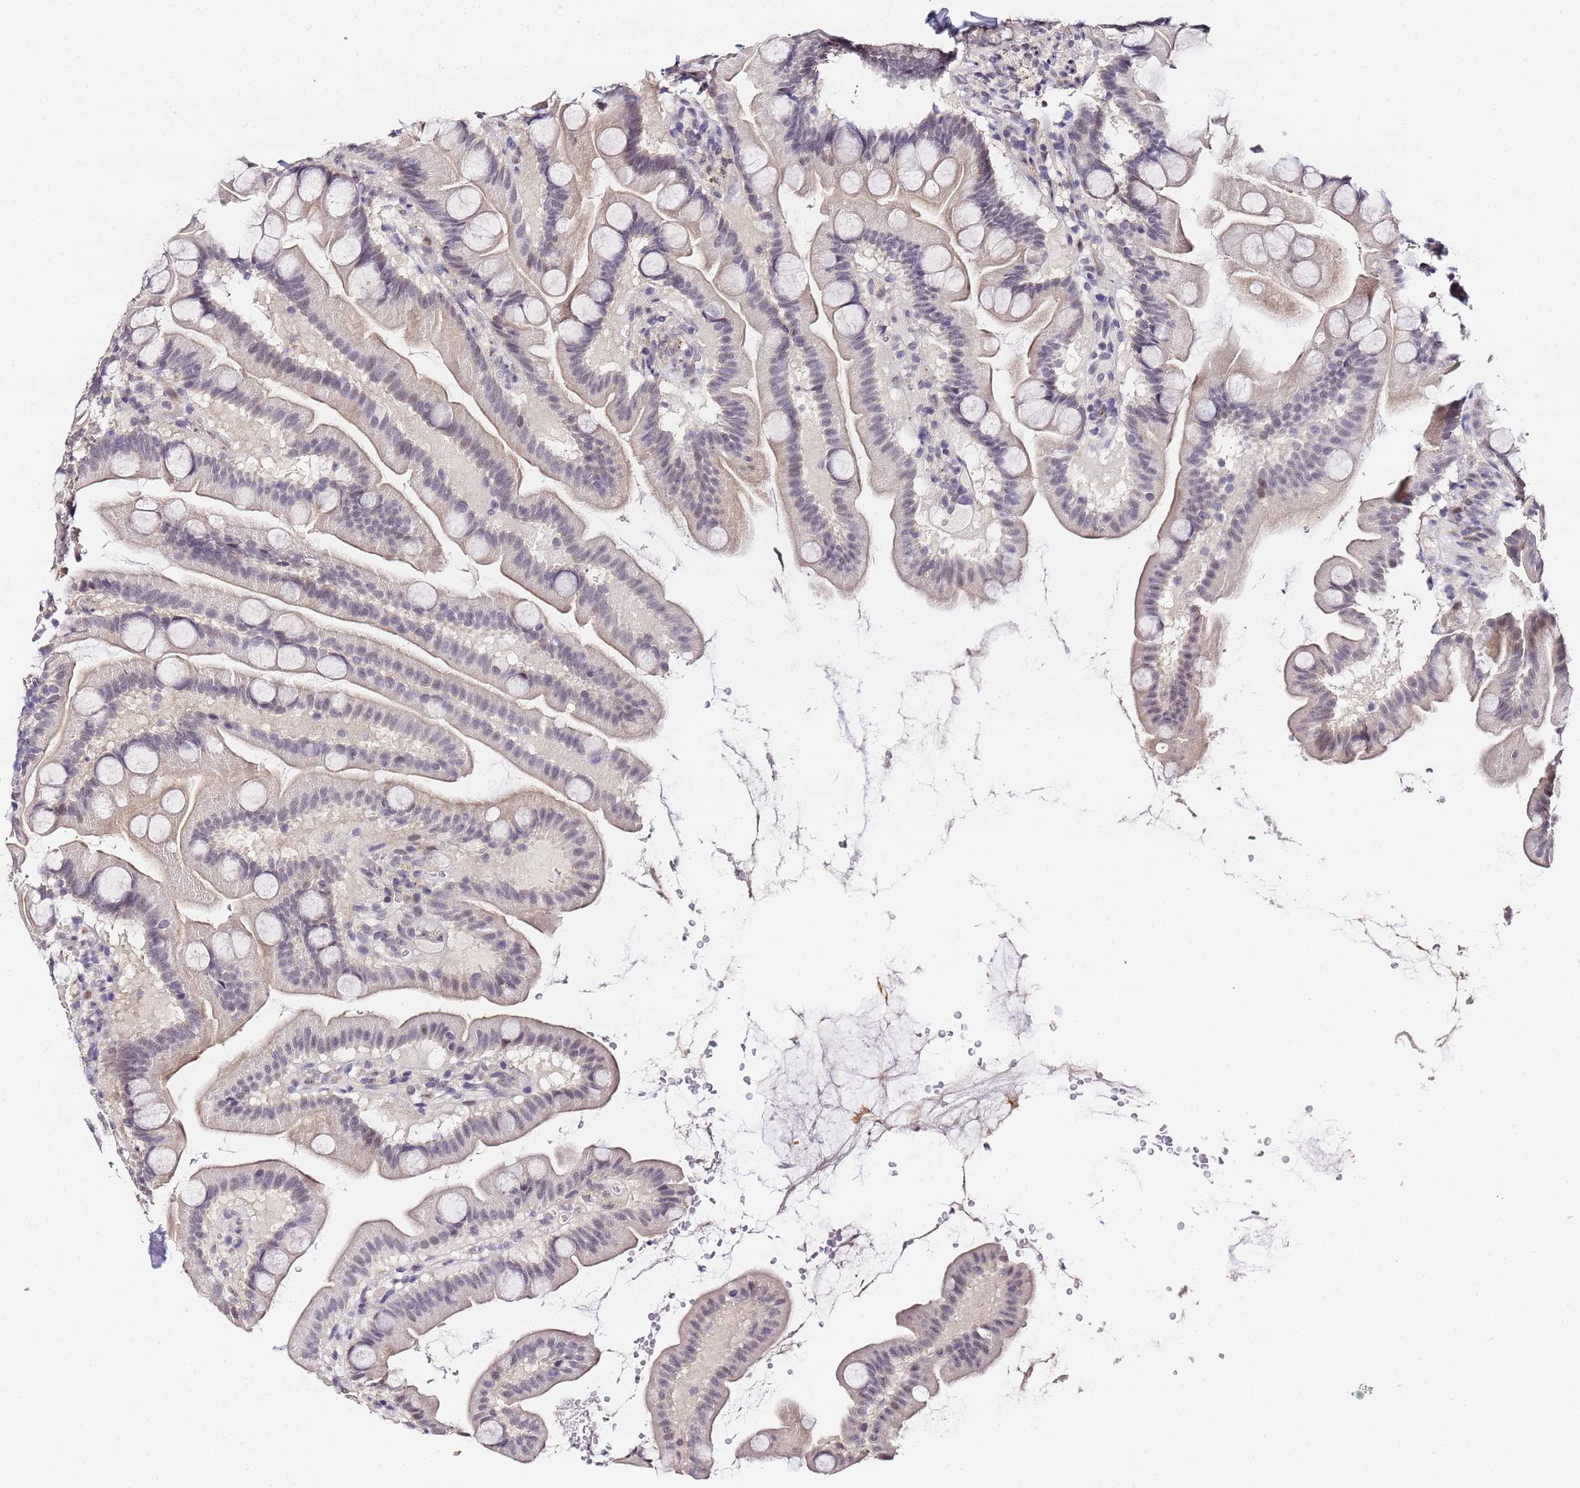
{"staining": {"intensity": "negative", "quantity": "none", "location": "none"}, "tissue": "small intestine", "cell_type": "Glandular cells", "image_type": "normal", "snomed": [{"axis": "morphology", "description": "Normal tissue, NOS"}, {"axis": "topography", "description": "Small intestine"}], "caption": "A high-resolution histopathology image shows IHC staining of benign small intestine, which displays no significant expression in glandular cells. (DAB (3,3'-diaminobenzidine) immunohistochemistry visualized using brightfield microscopy, high magnification).", "gene": "LSM3", "patient": {"sex": "female", "age": 68}}